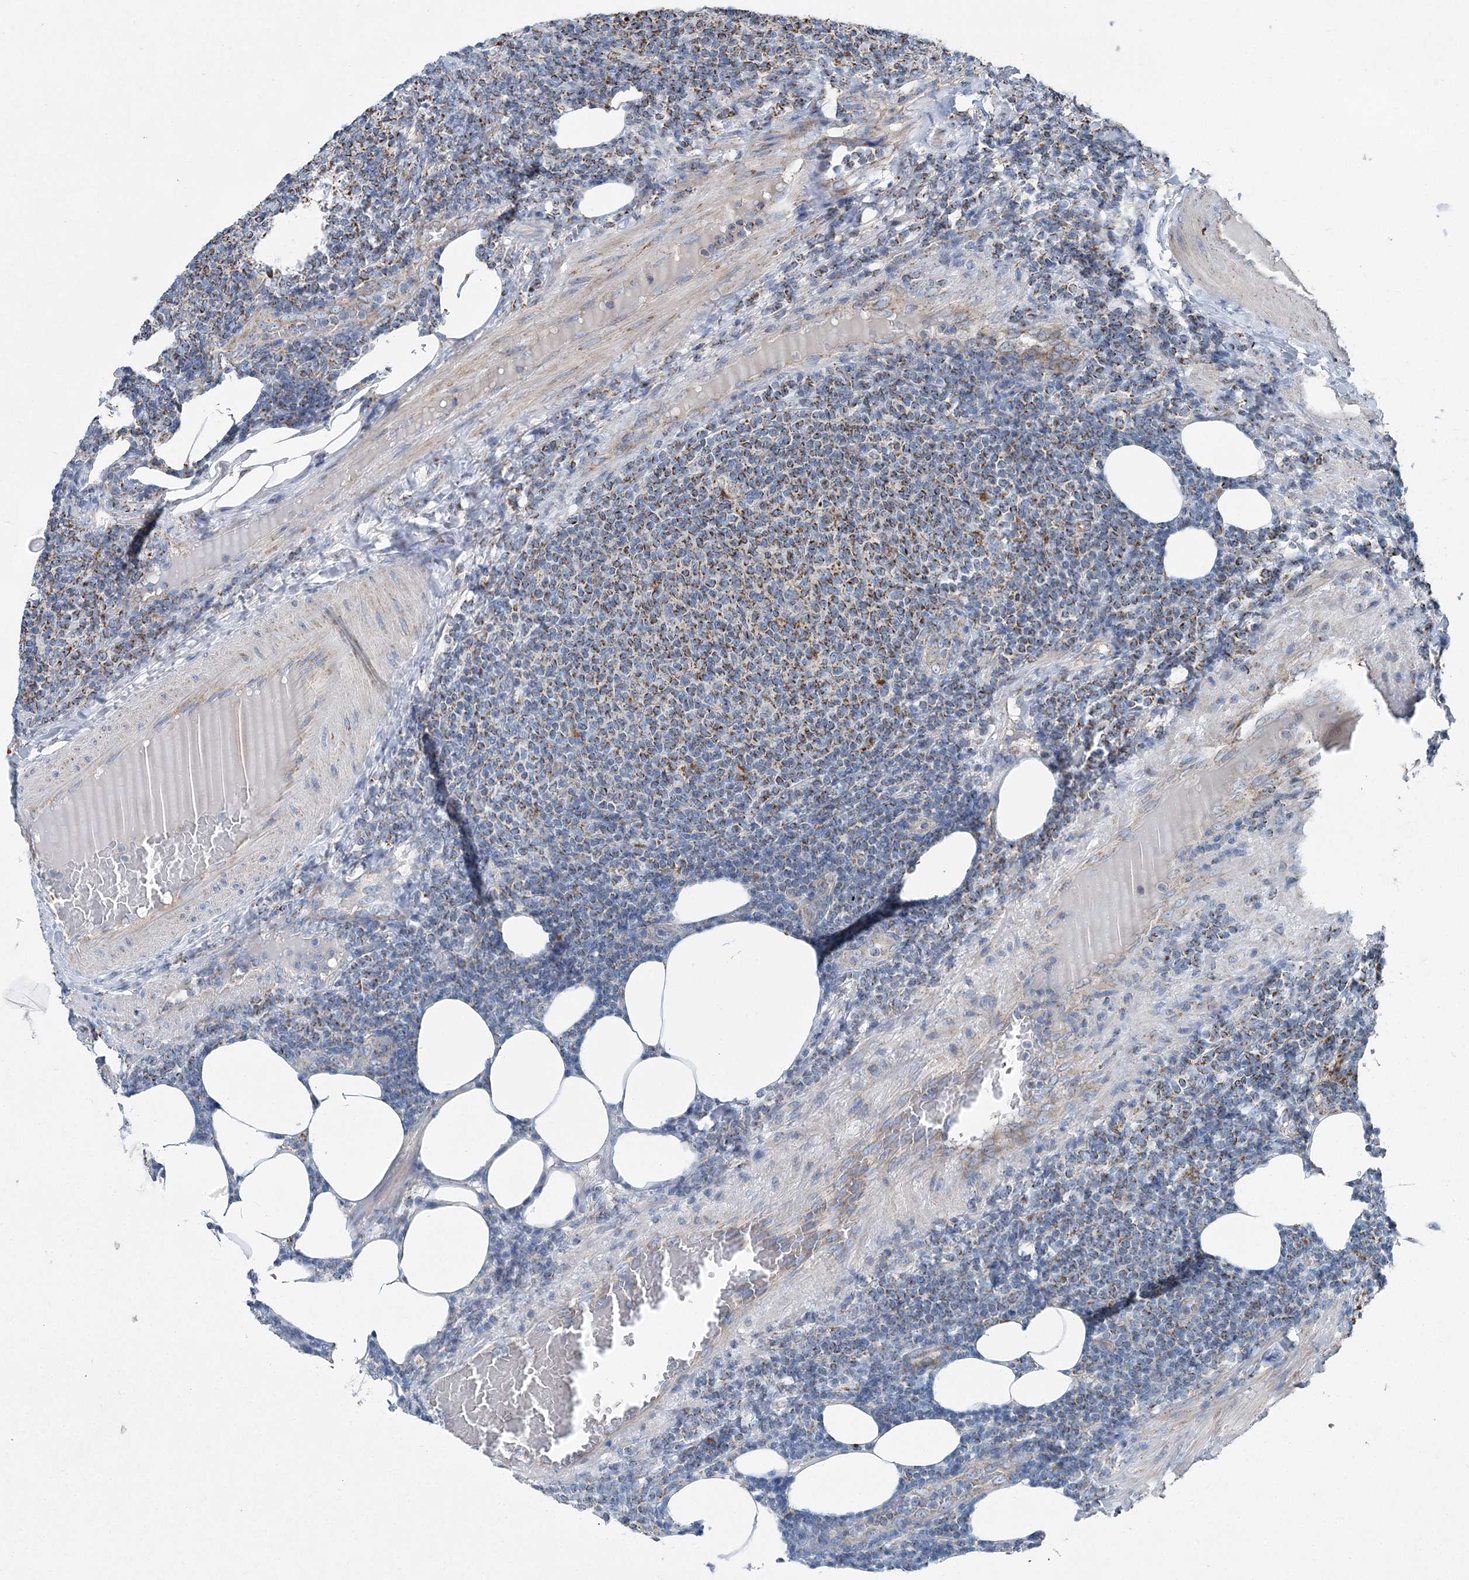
{"staining": {"intensity": "moderate", "quantity": "25%-75%", "location": "cytoplasmic/membranous"}, "tissue": "lymphoma", "cell_type": "Tumor cells", "image_type": "cancer", "snomed": [{"axis": "morphology", "description": "Malignant lymphoma, non-Hodgkin's type, Low grade"}, {"axis": "topography", "description": "Lymph node"}], "caption": "Tumor cells display medium levels of moderate cytoplasmic/membranous positivity in approximately 25%-75% of cells in human low-grade malignant lymphoma, non-Hodgkin's type.", "gene": "SPAG16", "patient": {"sex": "male", "age": 66}}